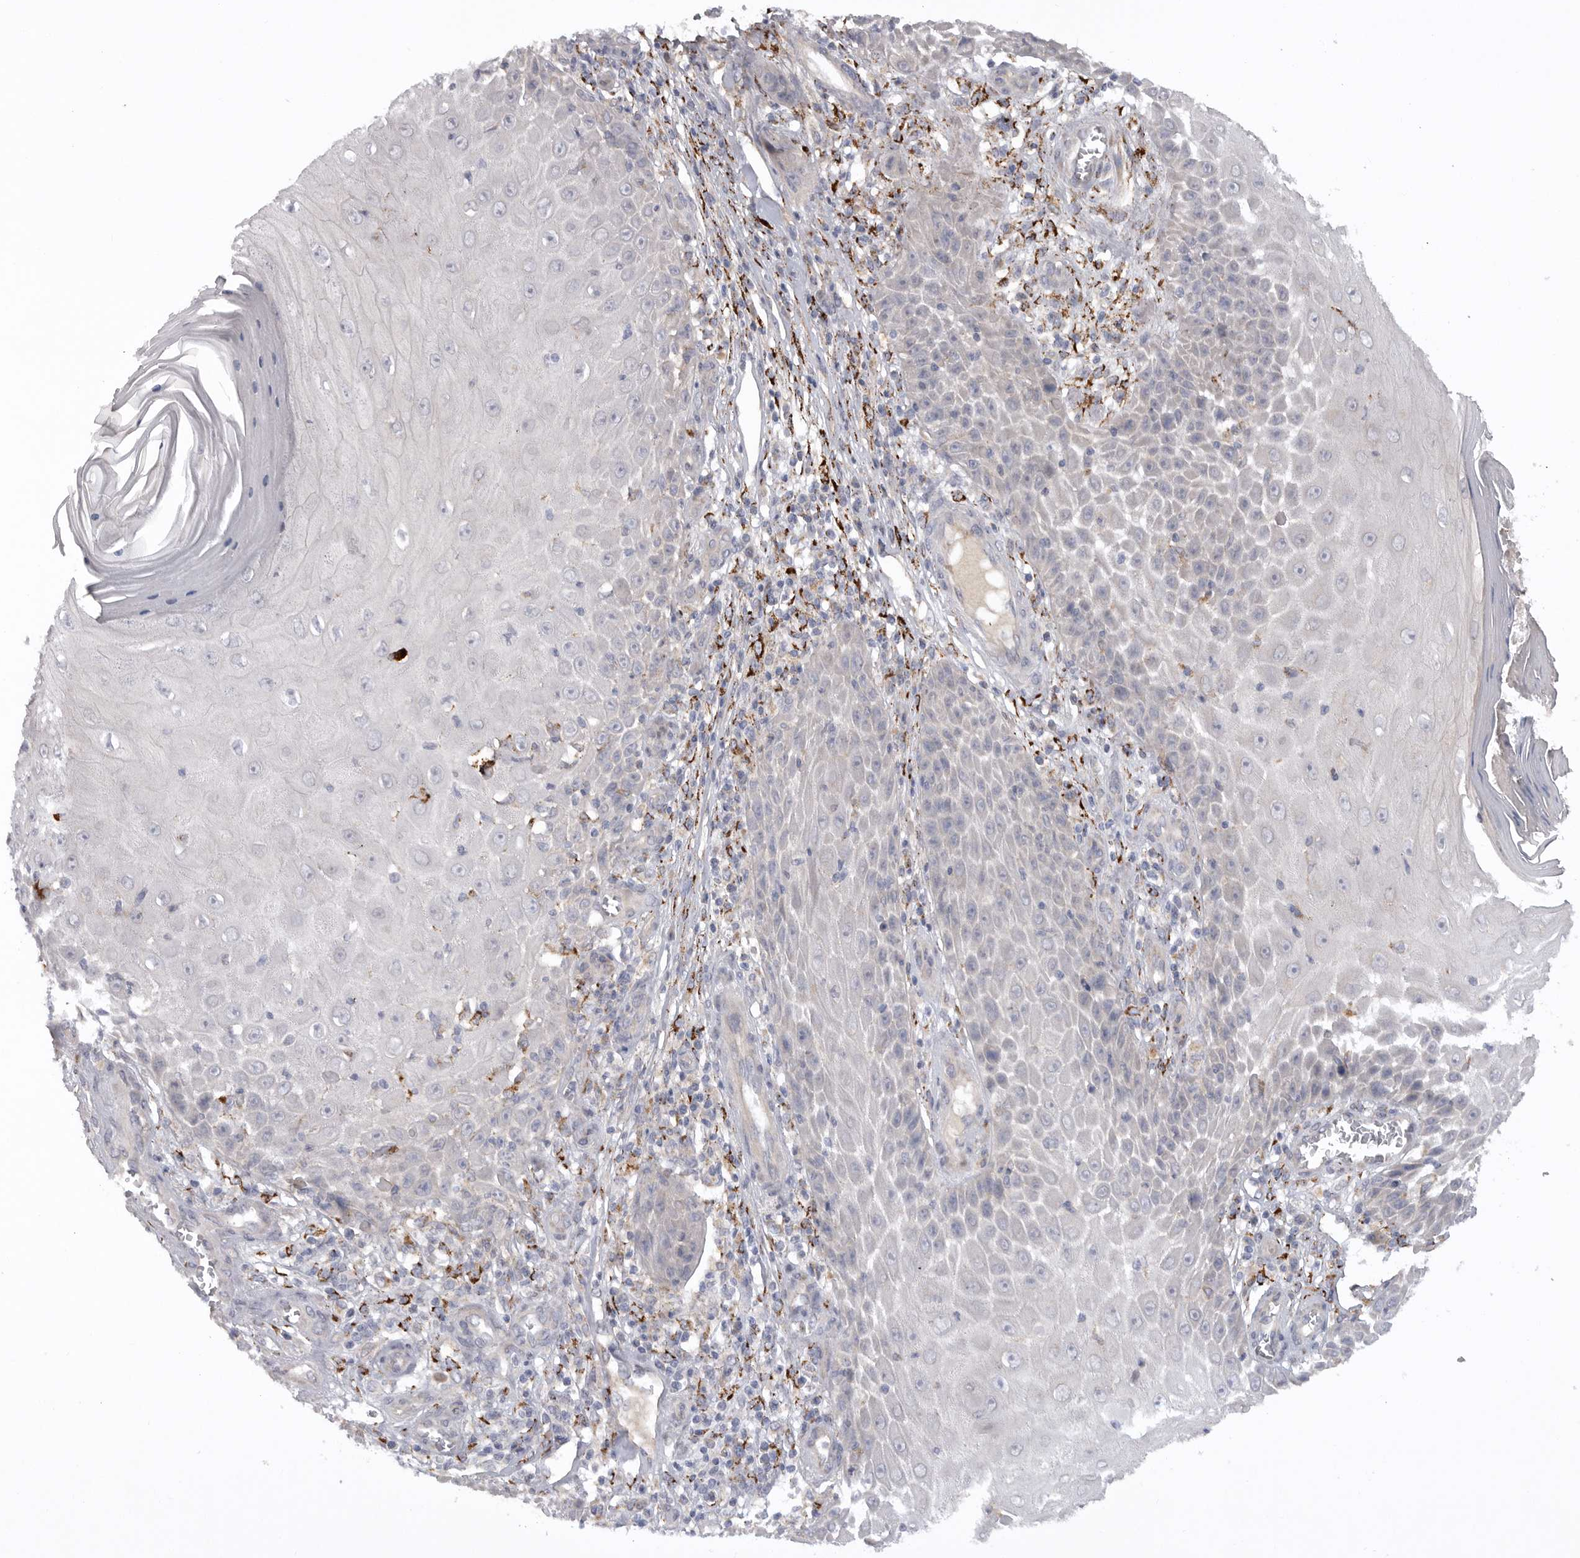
{"staining": {"intensity": "negative", "quantity": "none", "location": "none"}, "tissue": "skin cancer", "cell_type": "Tumor cells", "image_type": "cancer", "snomed": [{"axis": "morphology", "description": "Squamous cell carcinoma, NOS"}, {"axis": "topography", "description": "Skin"}], "caption": "High magnification brightfield microscopy of skin squamous cell carcinoma stained with DAB (3,3'-diaminobenzidine) (brown) and counterstained with hematoxylin (blue): tumor cells show no significant staining.", "gene": "DHDDS", "patient": {"sex": "female", "age": 73}}